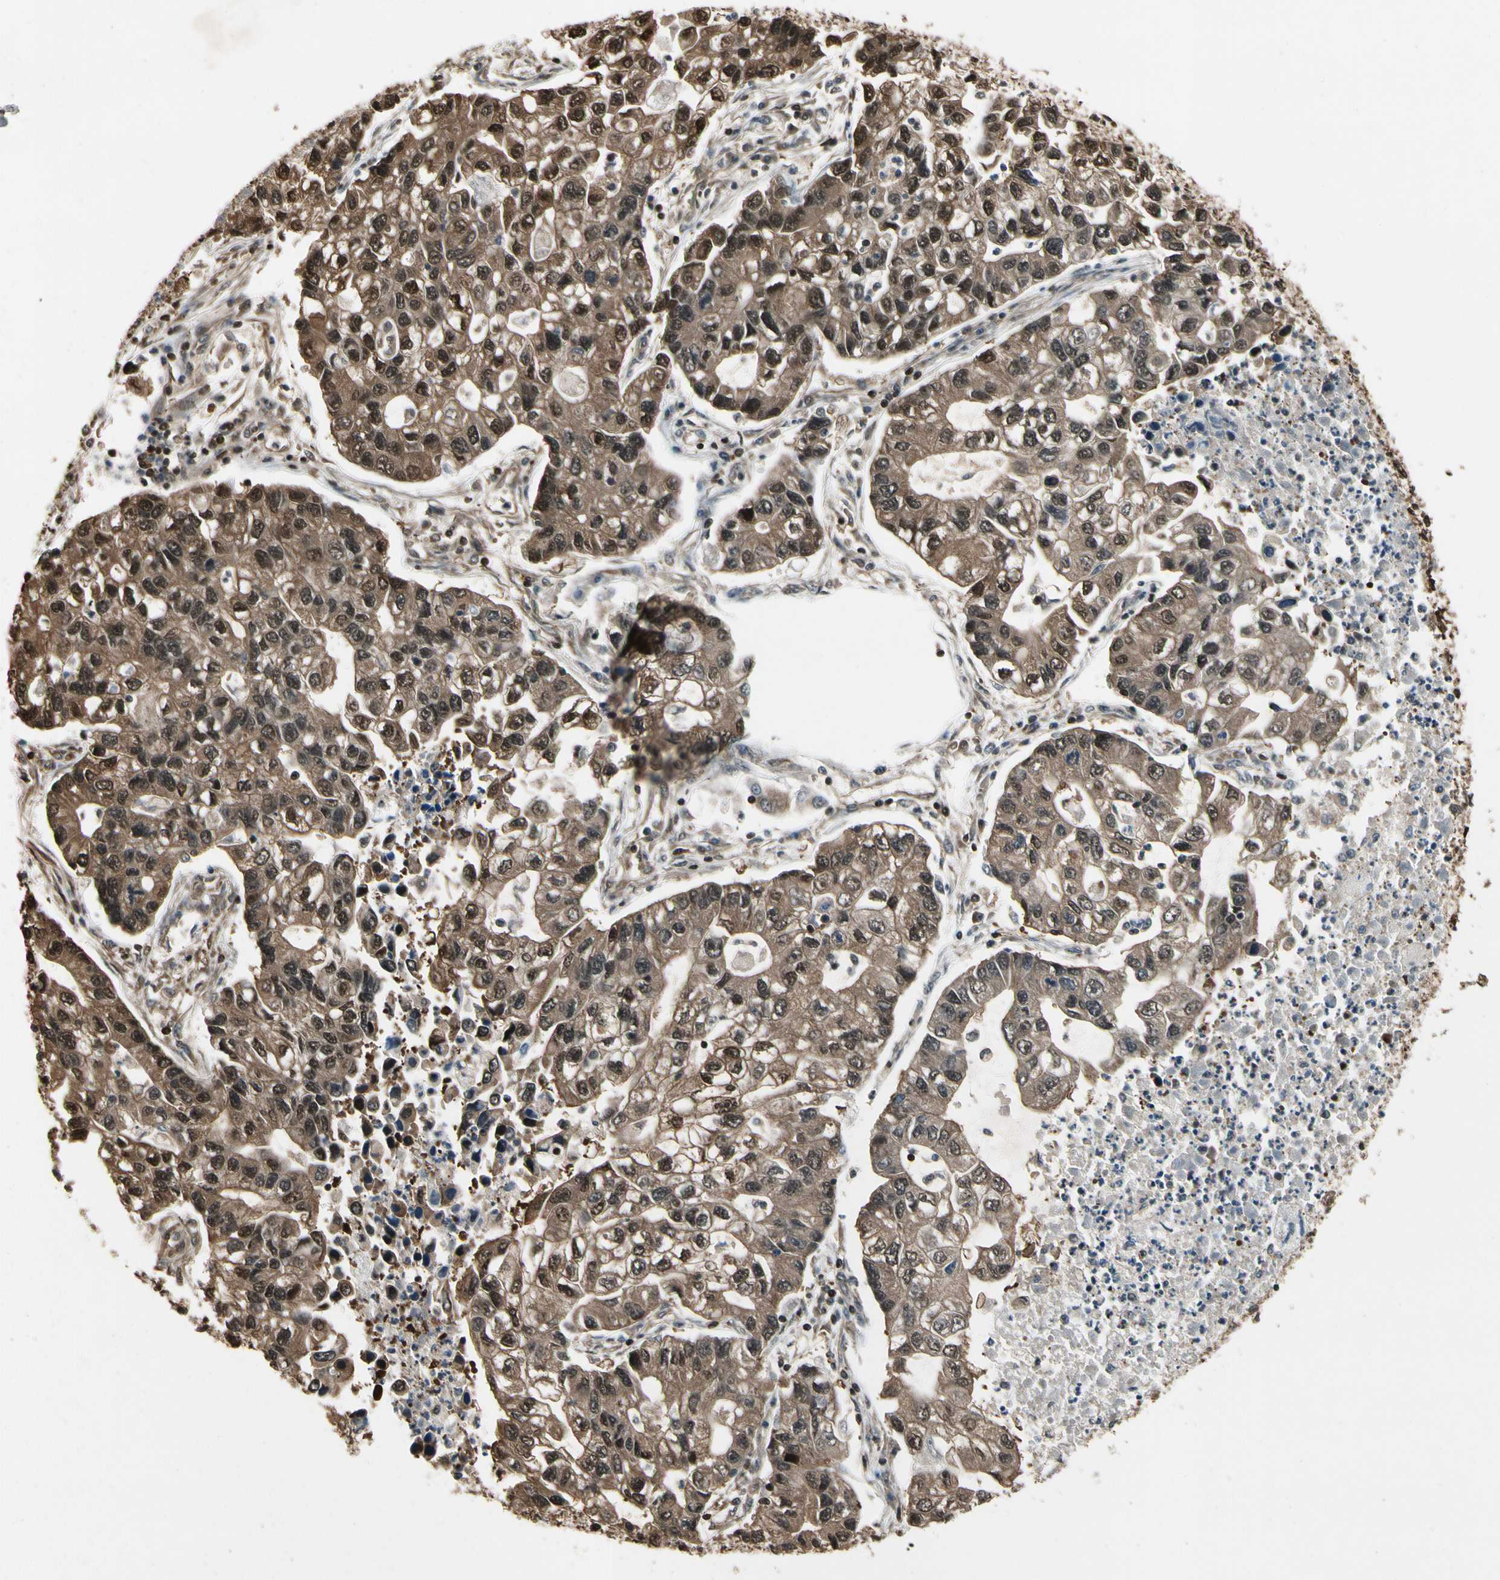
{"staining": {"intensity": "moderate", "quantity": ">75%", "location": "cytoplasmic/membranous,nuclear"}, "tissue": "lung cancer", "cell_type": "Tumor cells", "image_type": "cancer", "snomed": [{"axis": "morphology", "description": "Adenocarcinoma, NOS"}, {"axis": "topography", "description": "Lung"}], "caption": "Immunohistochemistry image of human lung adenocarcinoma stained for a protein (brown), which displays medium levels of moderate cytoplasmic/membranous and nuclear expression in about >75% of tumor cells.", "gene": "YWHAQ", "patient": {"sex": "female", "age": 51}}